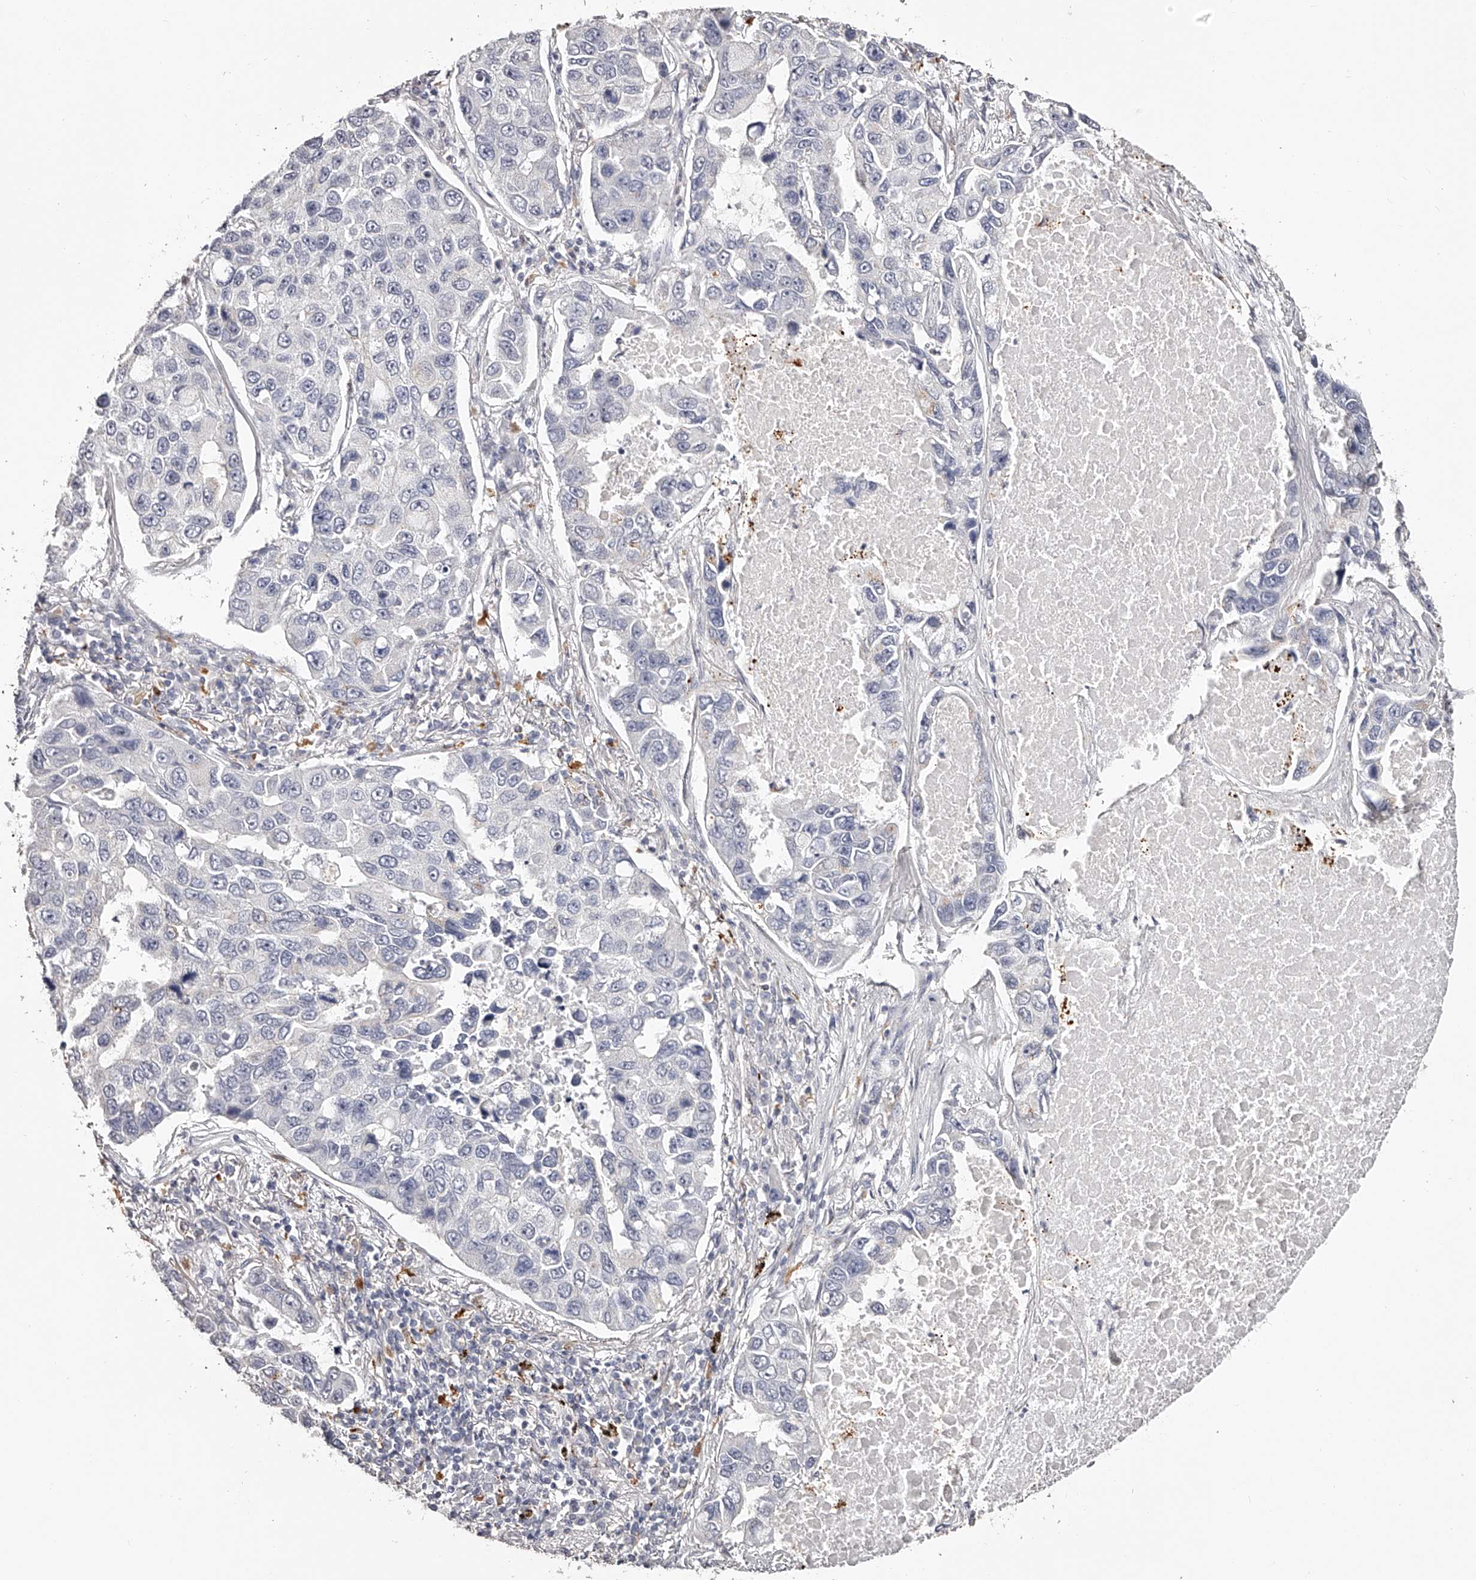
{"staining": {"intensity": "negative", "quantity": "none", "location": "none"}, "tissue": "lung cancer", "cell_type": "Tumor cells", "image_type": "cancer", "snomed": [{"axis": "morphology", "description": "Adenocarcinoma, NOS"}, {"axis": "topography", "description": "Lung"}], "caption": "Immunohistochemistry (IHC) of human lung cancer exhibits no staining in tumor cells. (IHC, brightfield microscopy, high magnification).", "gene": "SLC35D3", "patient": {"sex": "male", "age": 64}}